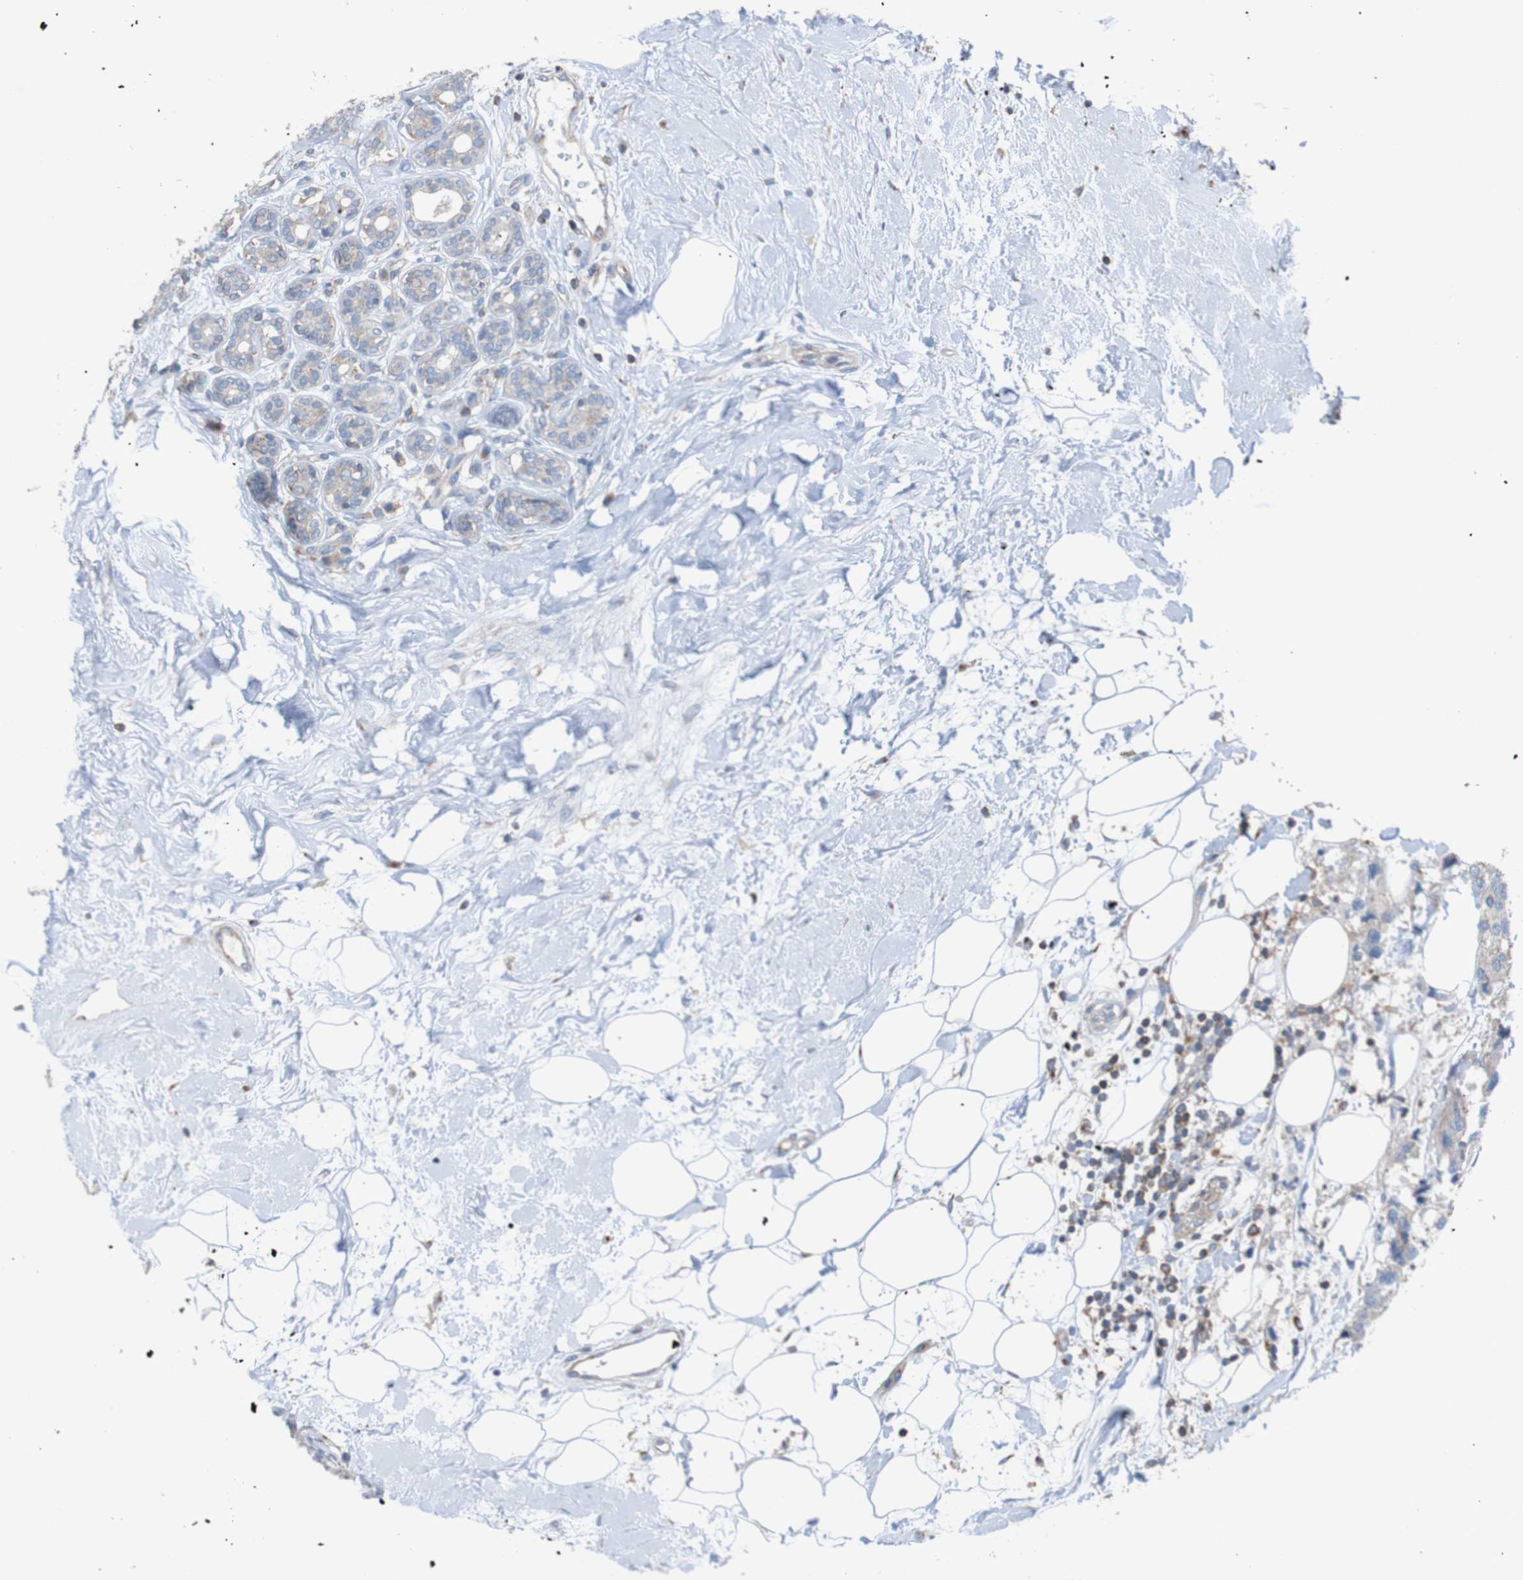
{"staining": {"intensity": "weak", "quantity": ">75%", "location": "cytoplasmic/membranous"}, "tissue": "breast cancer", "cell_type": "Tumor cells", "image_type": "cancer", "snomed": [{"axis": "morphology", "description": "Normal tissue, NOS"}, {"axis": "morphology", "description": "Duct carcinoma"}, {"axis": "topography", "description": "Breast"}], "caption": "The immunohistochemical stain highlights weak cytoplasmic/membranous positivity in tumor cells of breast intraductal carcinoma tissue.", "gene": "MINAR1", "patient": {"sex": "female", "age": 39}}